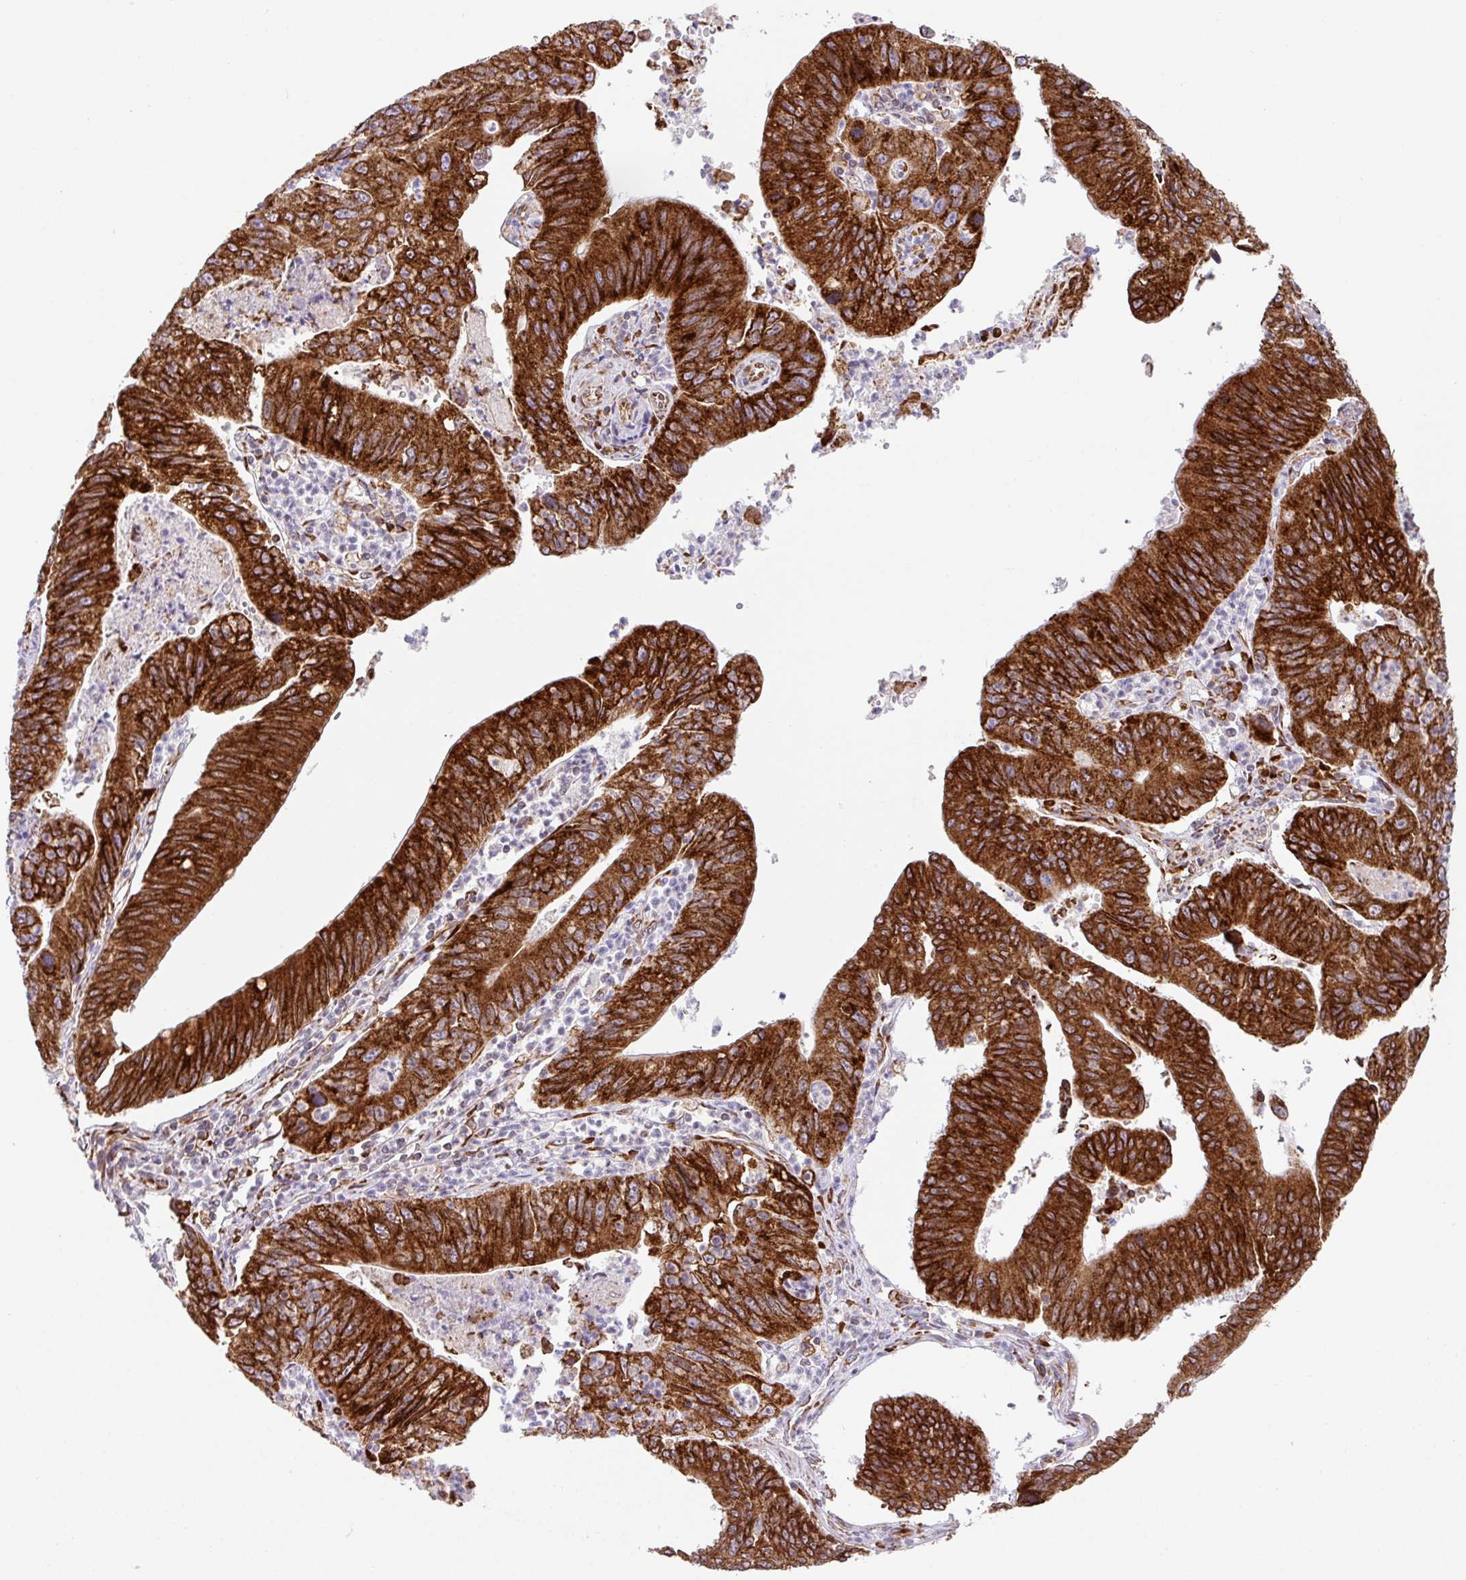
{"staining": {"intensity": "strong", "quantity": ">75%", "location": "cytoplasmic/membranous"}, "tissue": "stomach cancer", "cell_type": "Tumor cells", "image_type": "cancer", "snomed": [{"axis": "morphology", "description": "Adenocarcinoma, NOS"}, {"axis": "topography", "description": "Stomach"}], "caption": "About >75% of tumor cells in human stomach cancer (adenocarcinoma) display strong cytoplasmic/membranous protein expression as visualized by brown immunohistochemical staining.", "gene": "SLC39A7", "patient": {"sex": "male", "age": 59}}